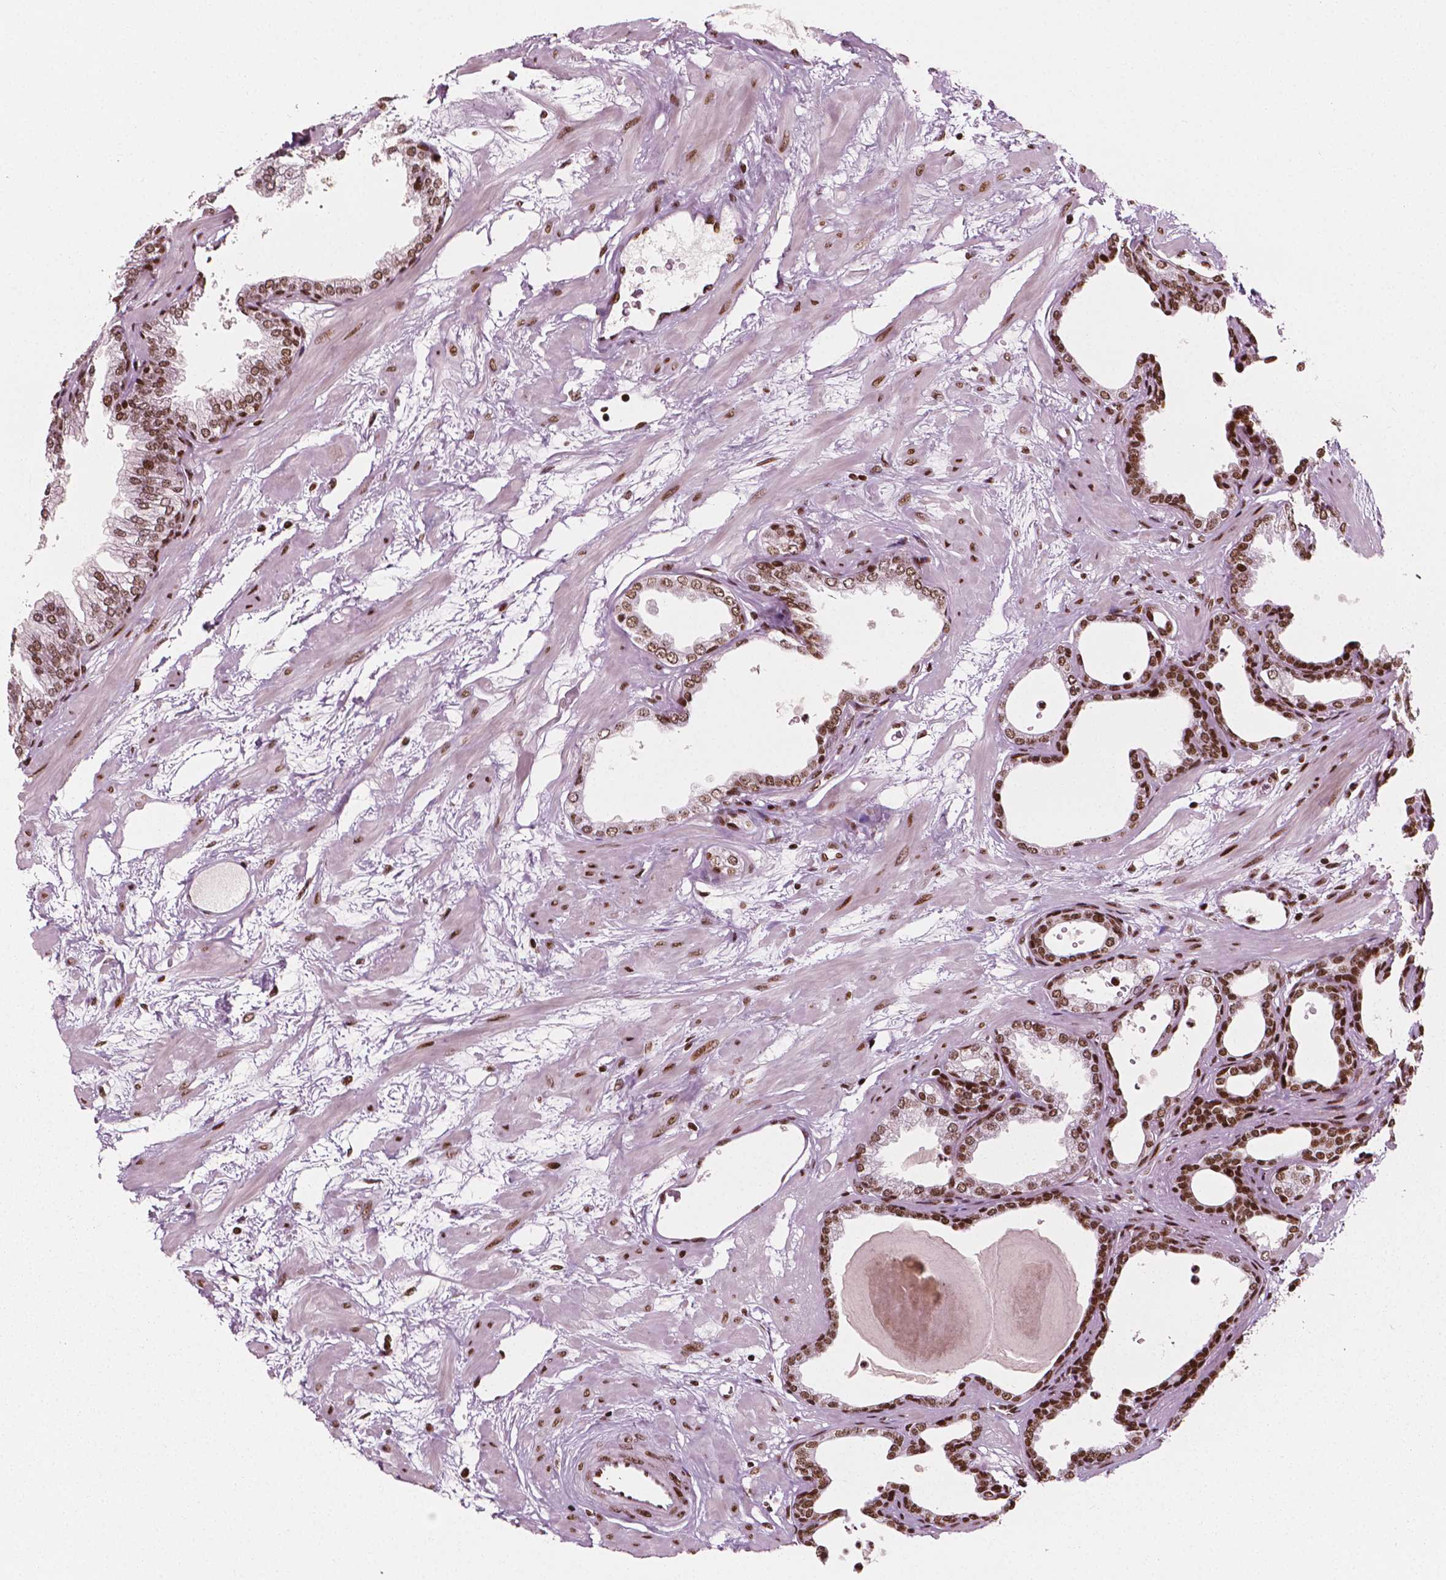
{"staining": {"intensity": "strong", "quantity": ">75%", "location": "nuclear"}, "tissue": "prostate", "cell_type": "Glandular cells", "image_type": "normal", "snomed": [{"axis": "morphology", "description": "Normal tissue, NOS"}, {"axis": "topography", "description": "Prostate"}], "caption": "Brown immunohistochemical staining in normal human prostate exhibits strong nuclear staining in about >75% of glandular cells. Immunohistochemistry stains the protein of interest in brown and the nuclei are stained blue.", "gene": "CTCF", "patient": {"sex": "male", "age": 37}}